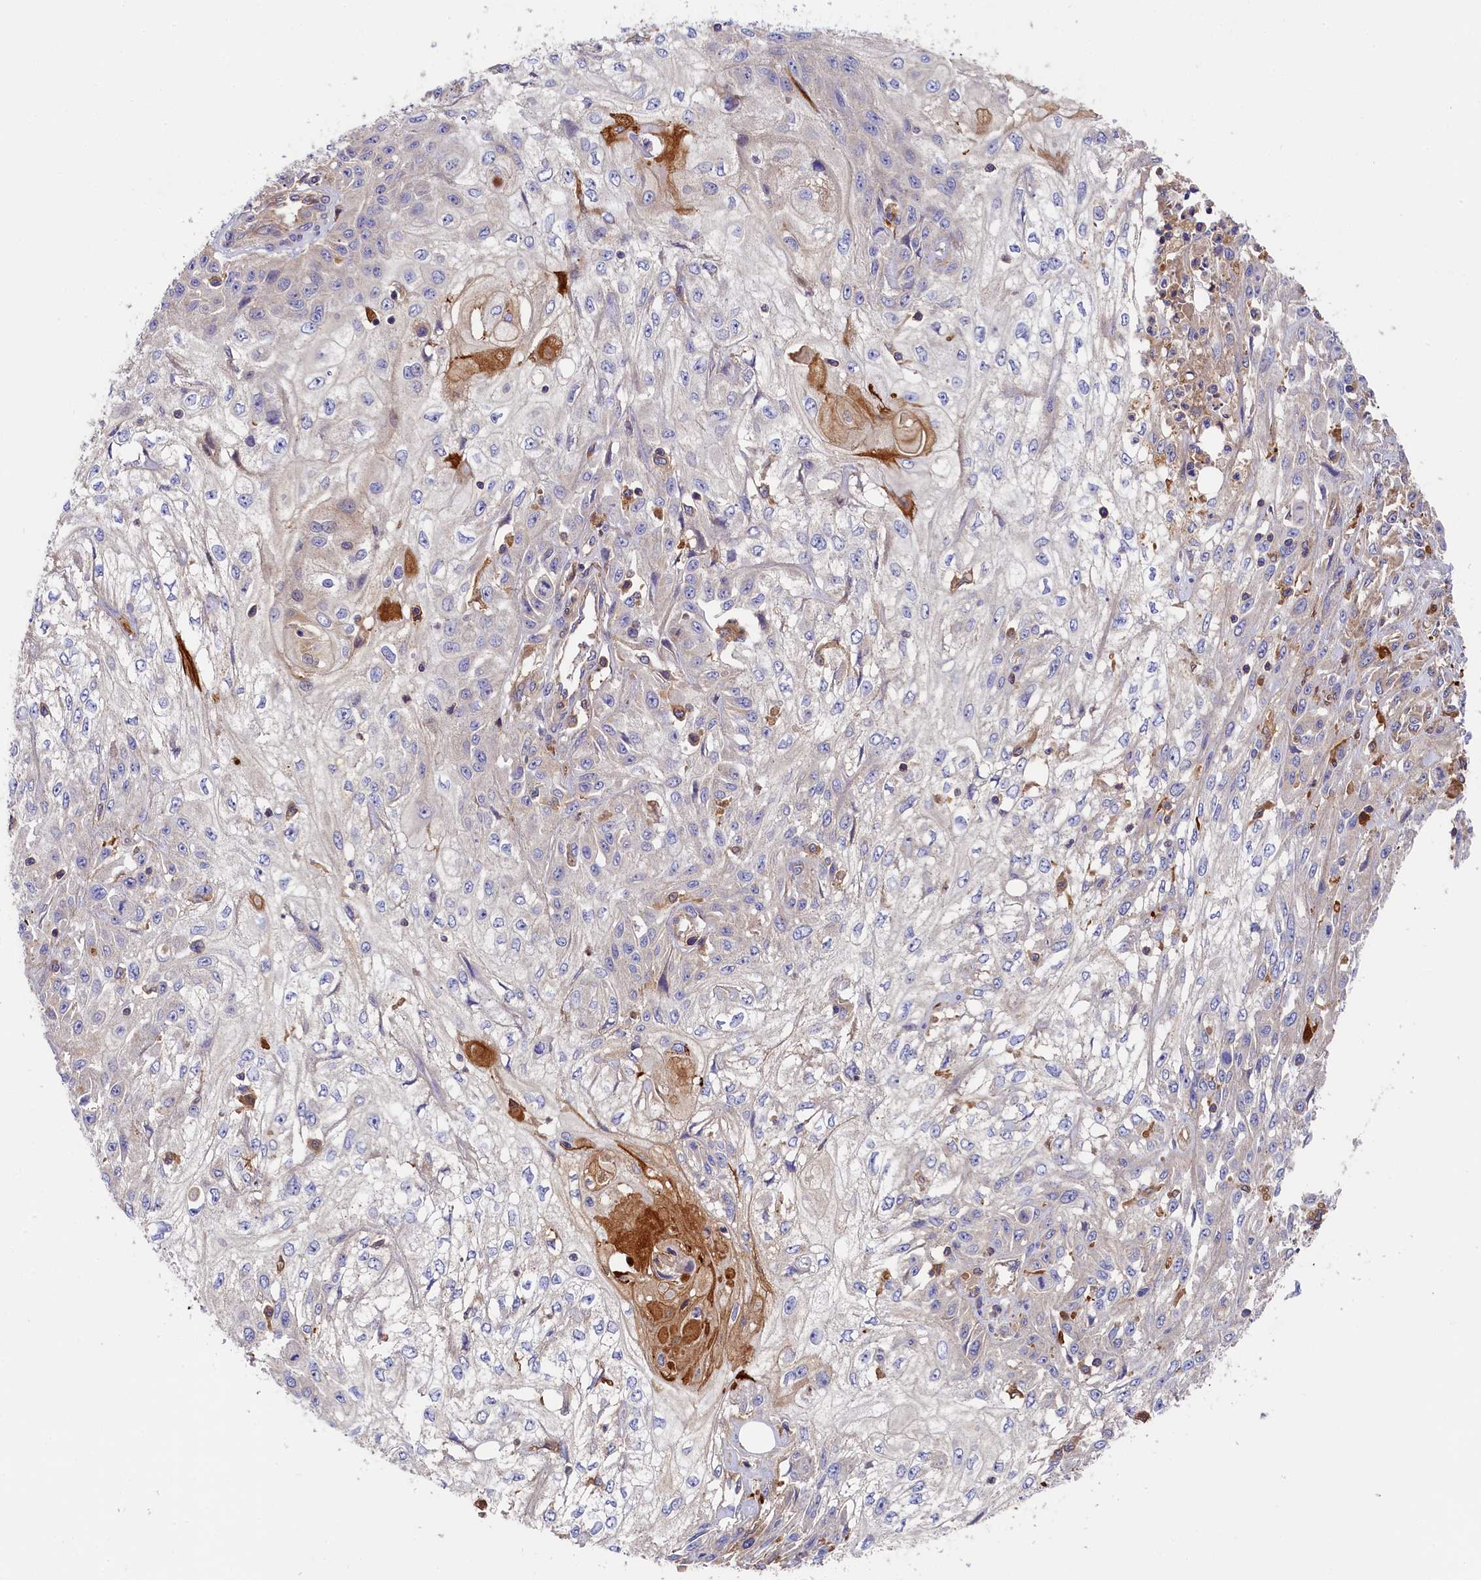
{"staining": {"intensity": "negative", "quantity": "none", "location": "none"}, "tissue": "skin cancer", "cell_type": "Tumor cells", "image_type": "cancer", "snomed": [{"axis": "morphology", "description": "Squamous cell carcinoma, NOS"}, {"axis": "morphology", "description": "Squamous cell carcinoma, metastatic, NOS"}, {"axis": "topography", "description": "Skin"}, {"axis": "topography", "description": "Lymph node"}], "caption": "Skin cancer stained for a protein using immunohistochemistry demonstrates no expression tumor cells.", "gene": "SEC31B", "patient": {"sex": "male", "age": 75}}